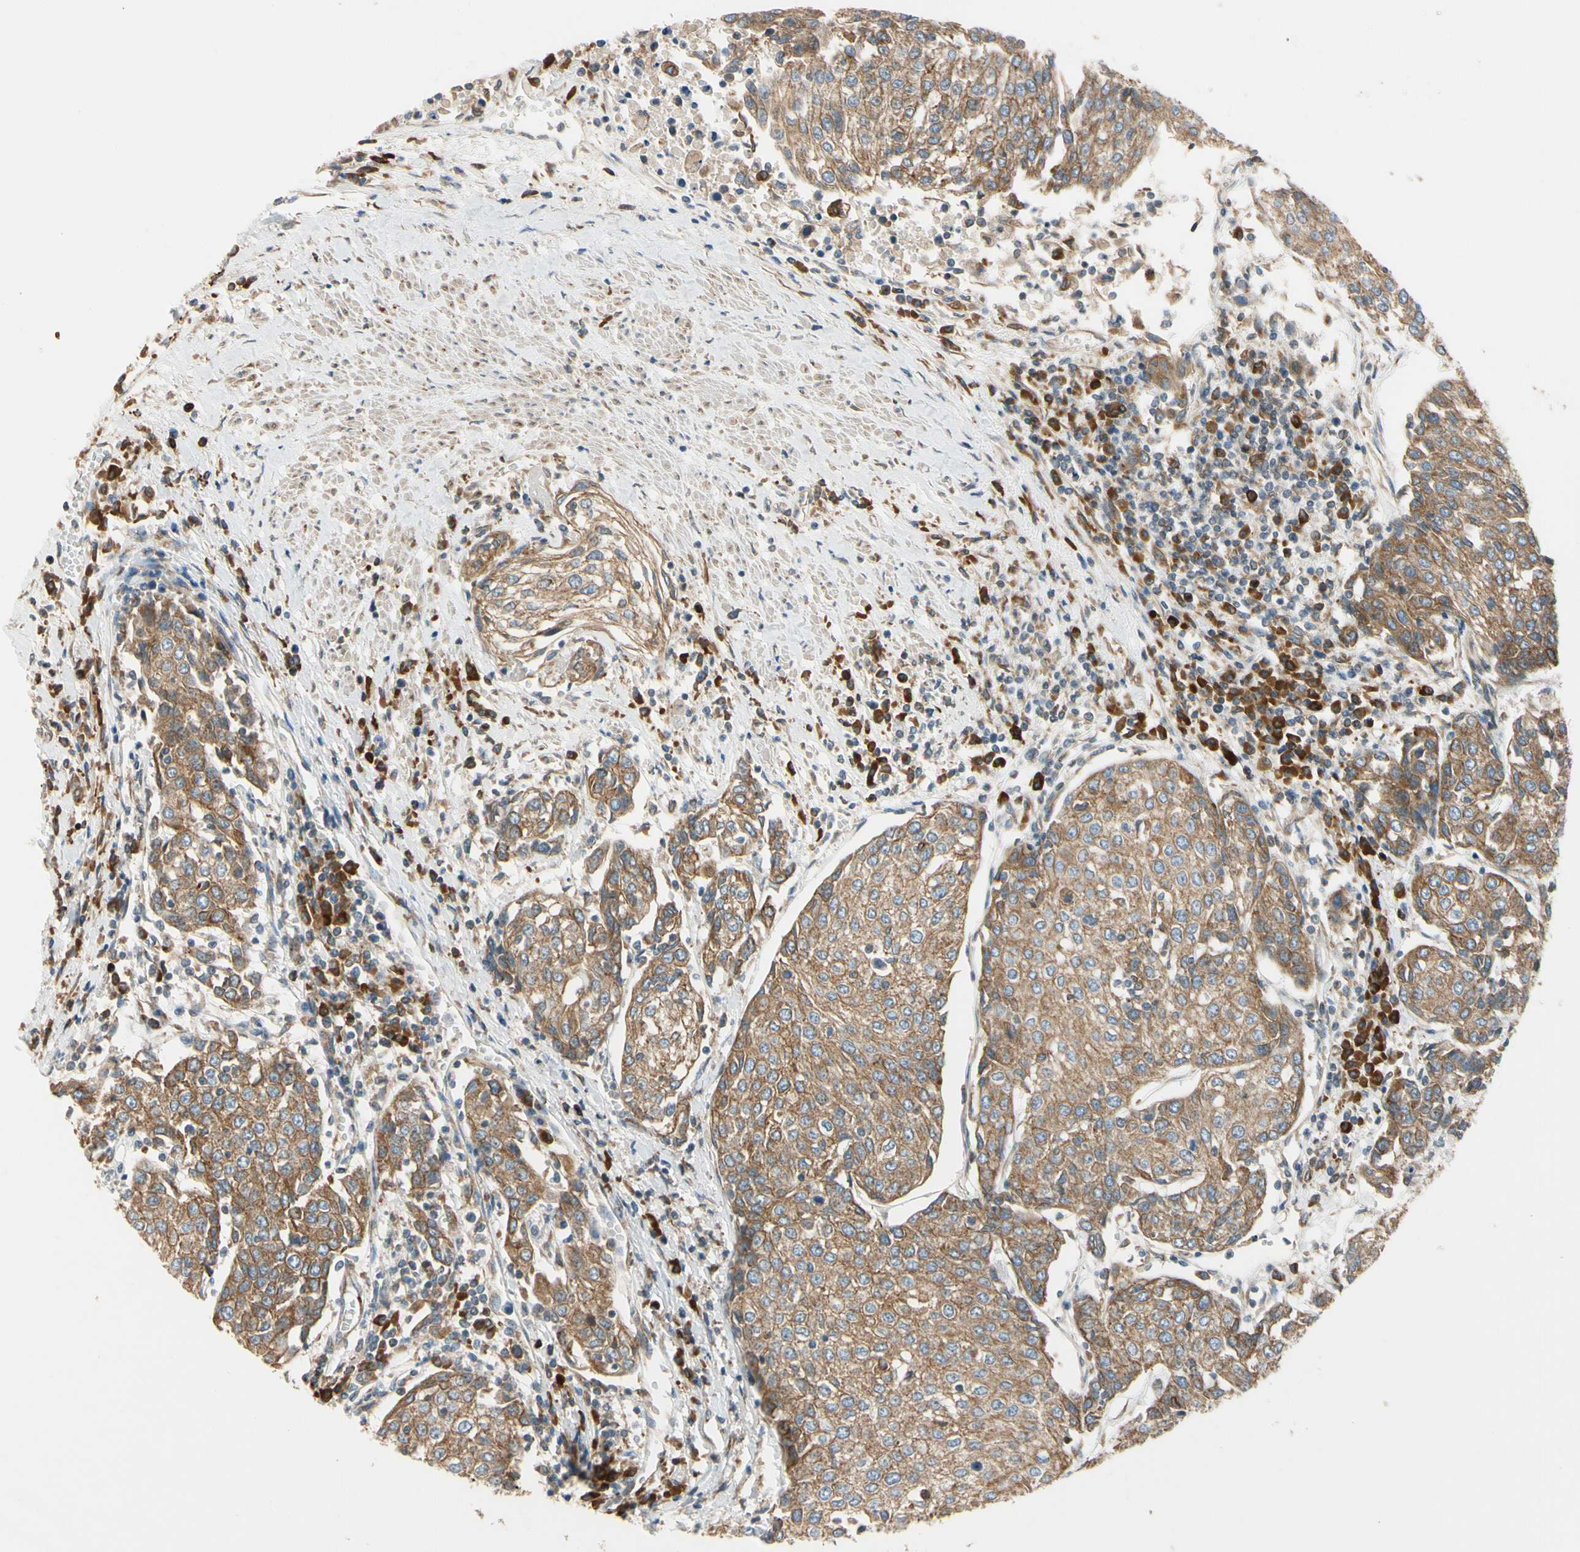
{"staining": {"intensity": "moderate", "quantity": ">75%", "location": "cytoplasmic/membranous"}, "tissue": "urothelial cancer", "cell_type": "Tumor cells", "image_type": "cancer", "snomed": [{"axis": "morphology", "description": "Urothelial carcinoma, High grade"}, {"axis": "topography", "description": "Urinary bladder"}], "caption": "A medium amount of moderate cytoplasmic/membranous staining is identified in approximately >75% of tumor cells in urothelial cancer tissue.", "gene": "CLCC1", "patient": {"sex": "female", "age": 85}}